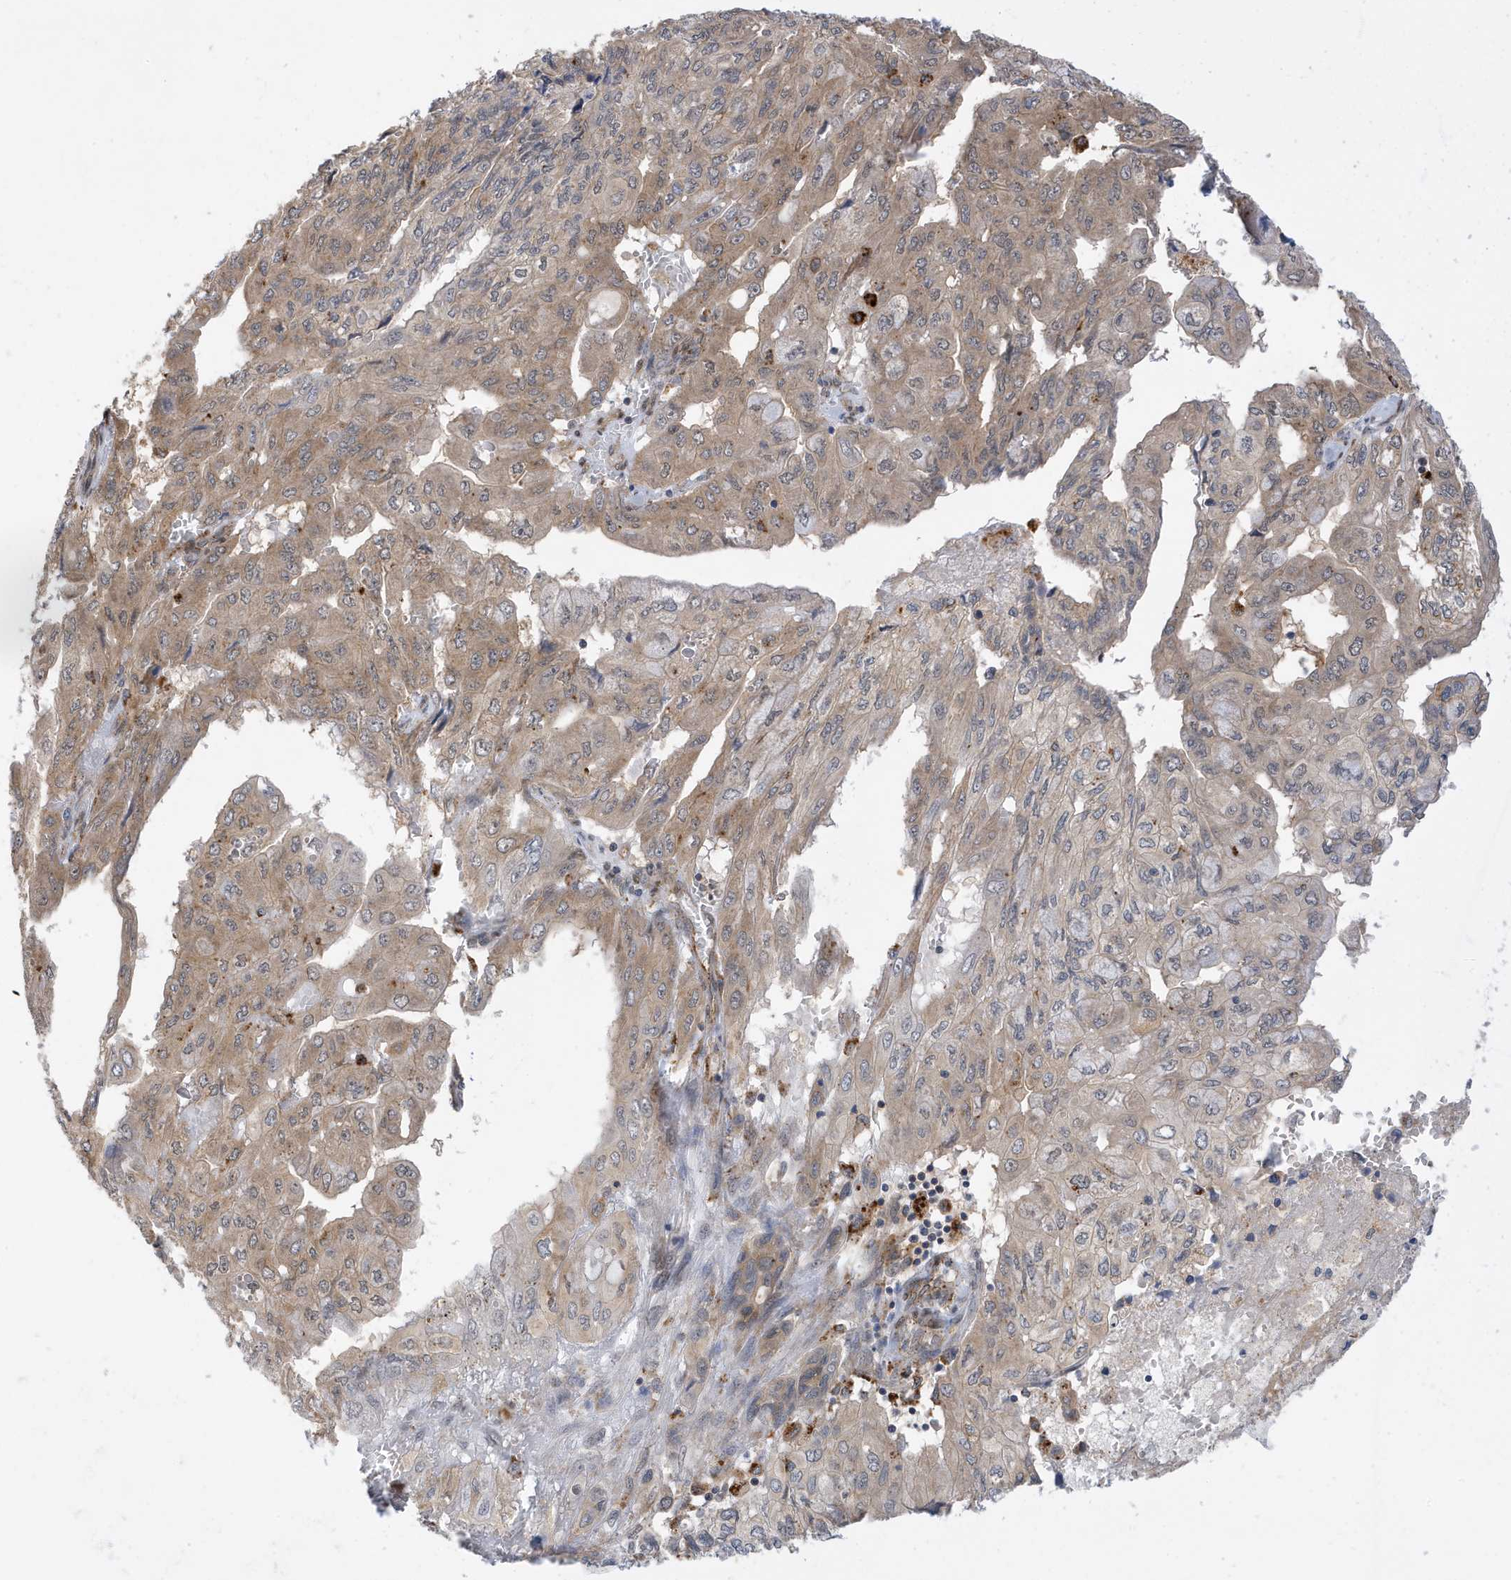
{"staining": {"intensity": "weak", "quantity": ">75%", "location": "cytoplasmic/membranous"}, "tissue": "pancreatic cancer", "cell_type": "Tumor cells", "image_type": "cancer", "snomed": [{"axis": "morphology", "description": "Adenocarcinoma, NOS"}, {"axis": "topography", "description": "Pancreas"}], "caption": "Immunohistochemical staining of human adenocarcinoma (pancreatic) displays weak cytoplasmic/membranous protein positivity in about >75% of tumor cells. The staining was performed using DAB, with brown indicating positive protein expression. Nuclei are stained blue with hematoxylin.", "gene": "ZNF507", "patient": {"sex": "male", "age": 51}}